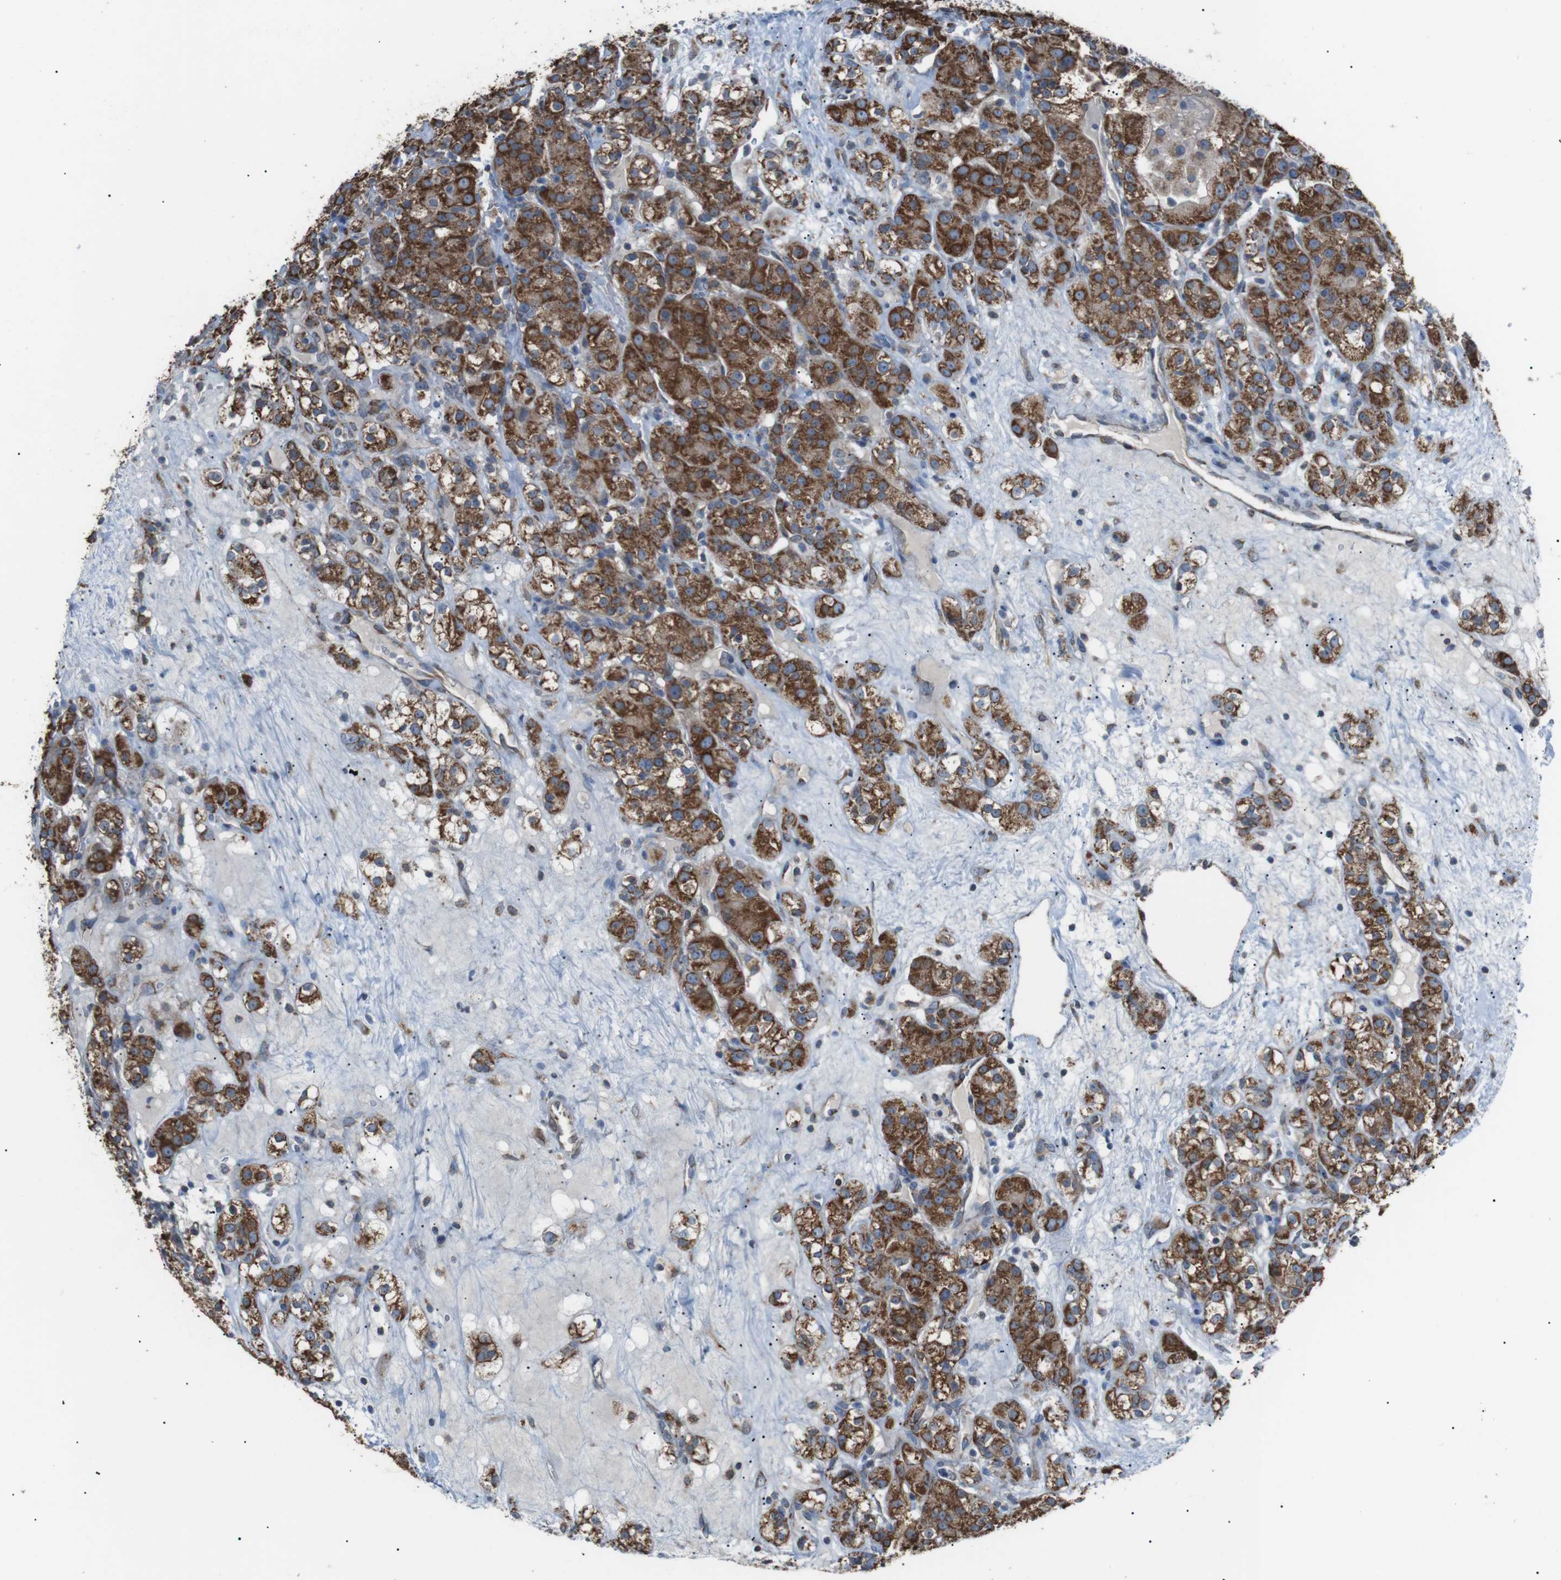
{"staining": {"intensity": "moderate", "quantity": ">75%", "location": "cytoplasmic/membranous"}, "tissue": "renal cancer", "cell_type": "Tumor cells", "image_type": "cancer", "snomed": [{"axis": "morphology", "description": "Normal tissue, NOS"}, {"axis": "morphology", "description": "Adenocarcinoma, NOS"}, {"axis": "topography", "description": "Kidney"}], "caption": "This image demonstrates immunohistochemistry staining of adenocarcinoma (renal), with medium moderate cytoplasmic/membranous positivity in about >75% of tumor cells.", "gene": "CISD2", "patient": {"sex": "male", "age": 61}}